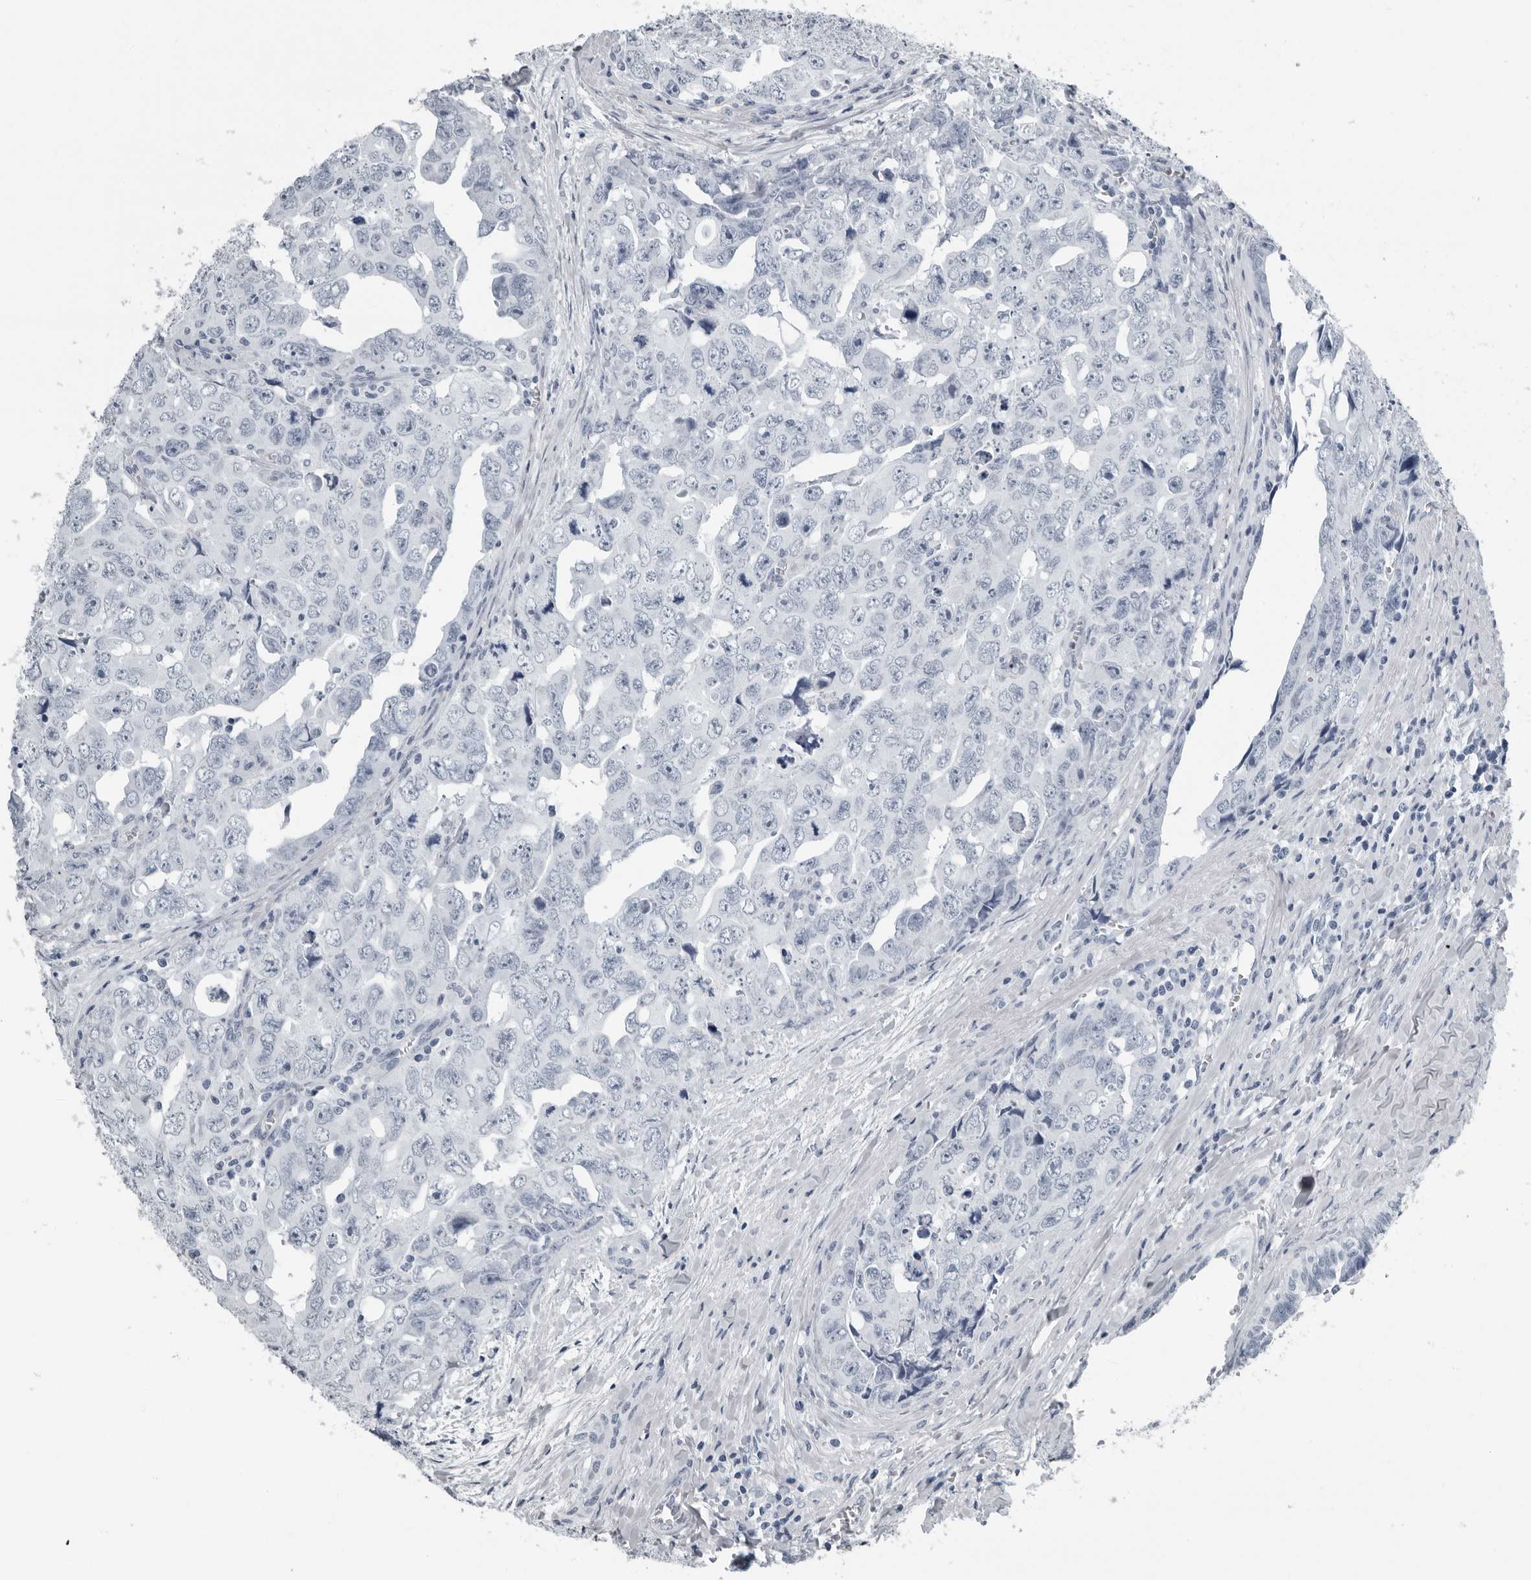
{"staining": {"intensity": "negative", "quantity": "none", "location": "none"}, "tissue": "testis cancer", "cell_type": "Tumor cells", "image_type": "cancer", "snomed": [{"axis": "morphology", "description": "Carcinoma, Embryonal, NOS"}, {"axis": "topography", "description": "Testis"}], "caption": "Immunohistochemical staining of human embryonal carcinoma (testis) reveals no significant staining in tumor cells.", "gene": "PRSS1", "patient": {"sex": "male", "age": 28}}